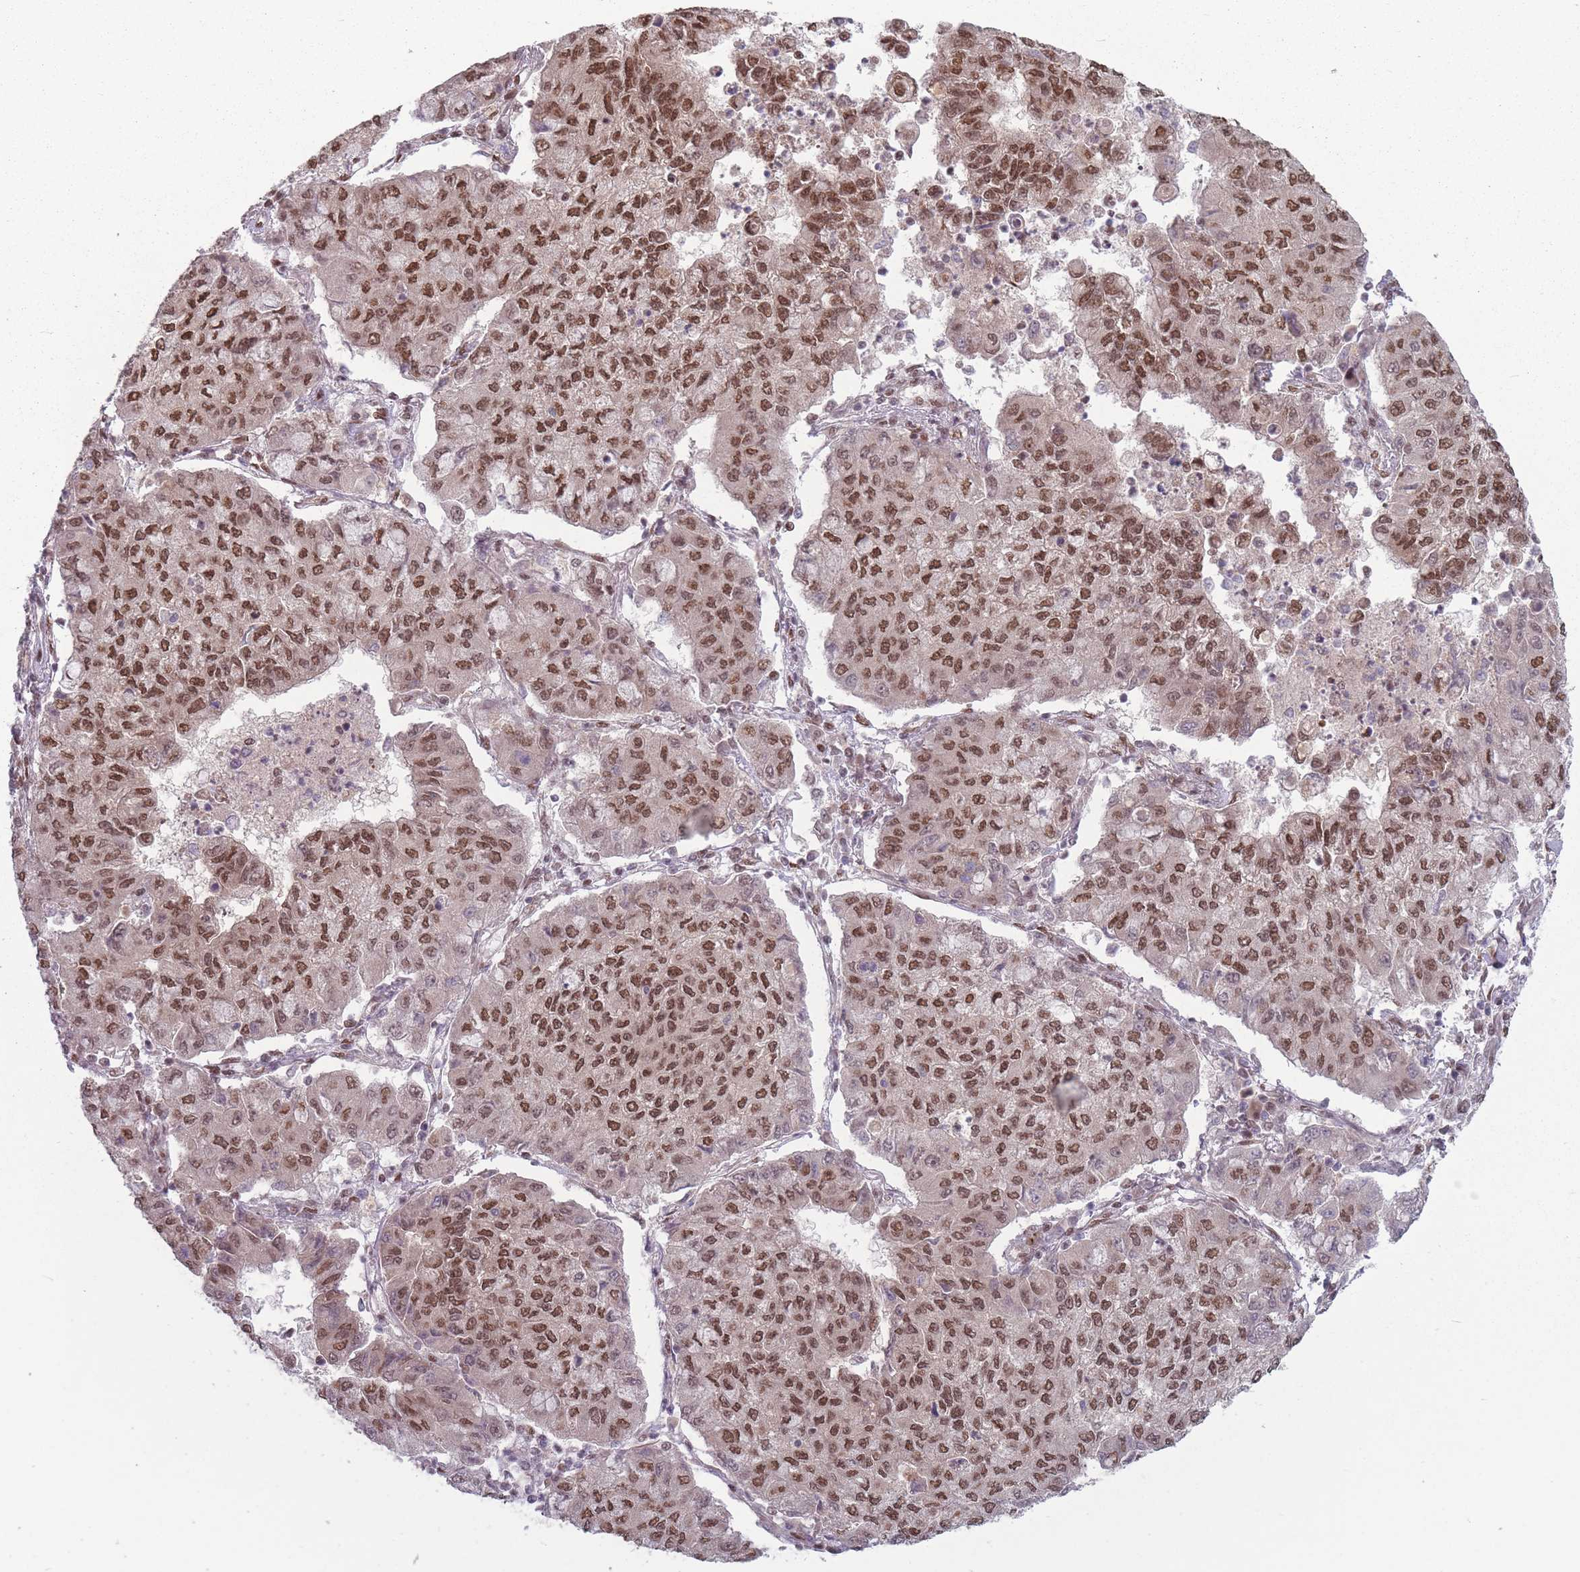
{"staining": {"intensity": "moderate", "quantity": ">75%", "location": "nuclear"}, "tissue": "lung cancer", "cell_type": "Tumor cells", "image_type": "cancer", "snomed": [{"axis": "morphology", "description": "Squamous cell carcinoma, NOS"}, {"axis": "topography", "description": "Lung"}], "caption": "Squamous cell carcinoma (lung) stained for a protein exhibits moderate nuclear positivity in tumor cells.", "gene": "SH3BGRL2", "patient": {"sex": "male", "age": 74}}